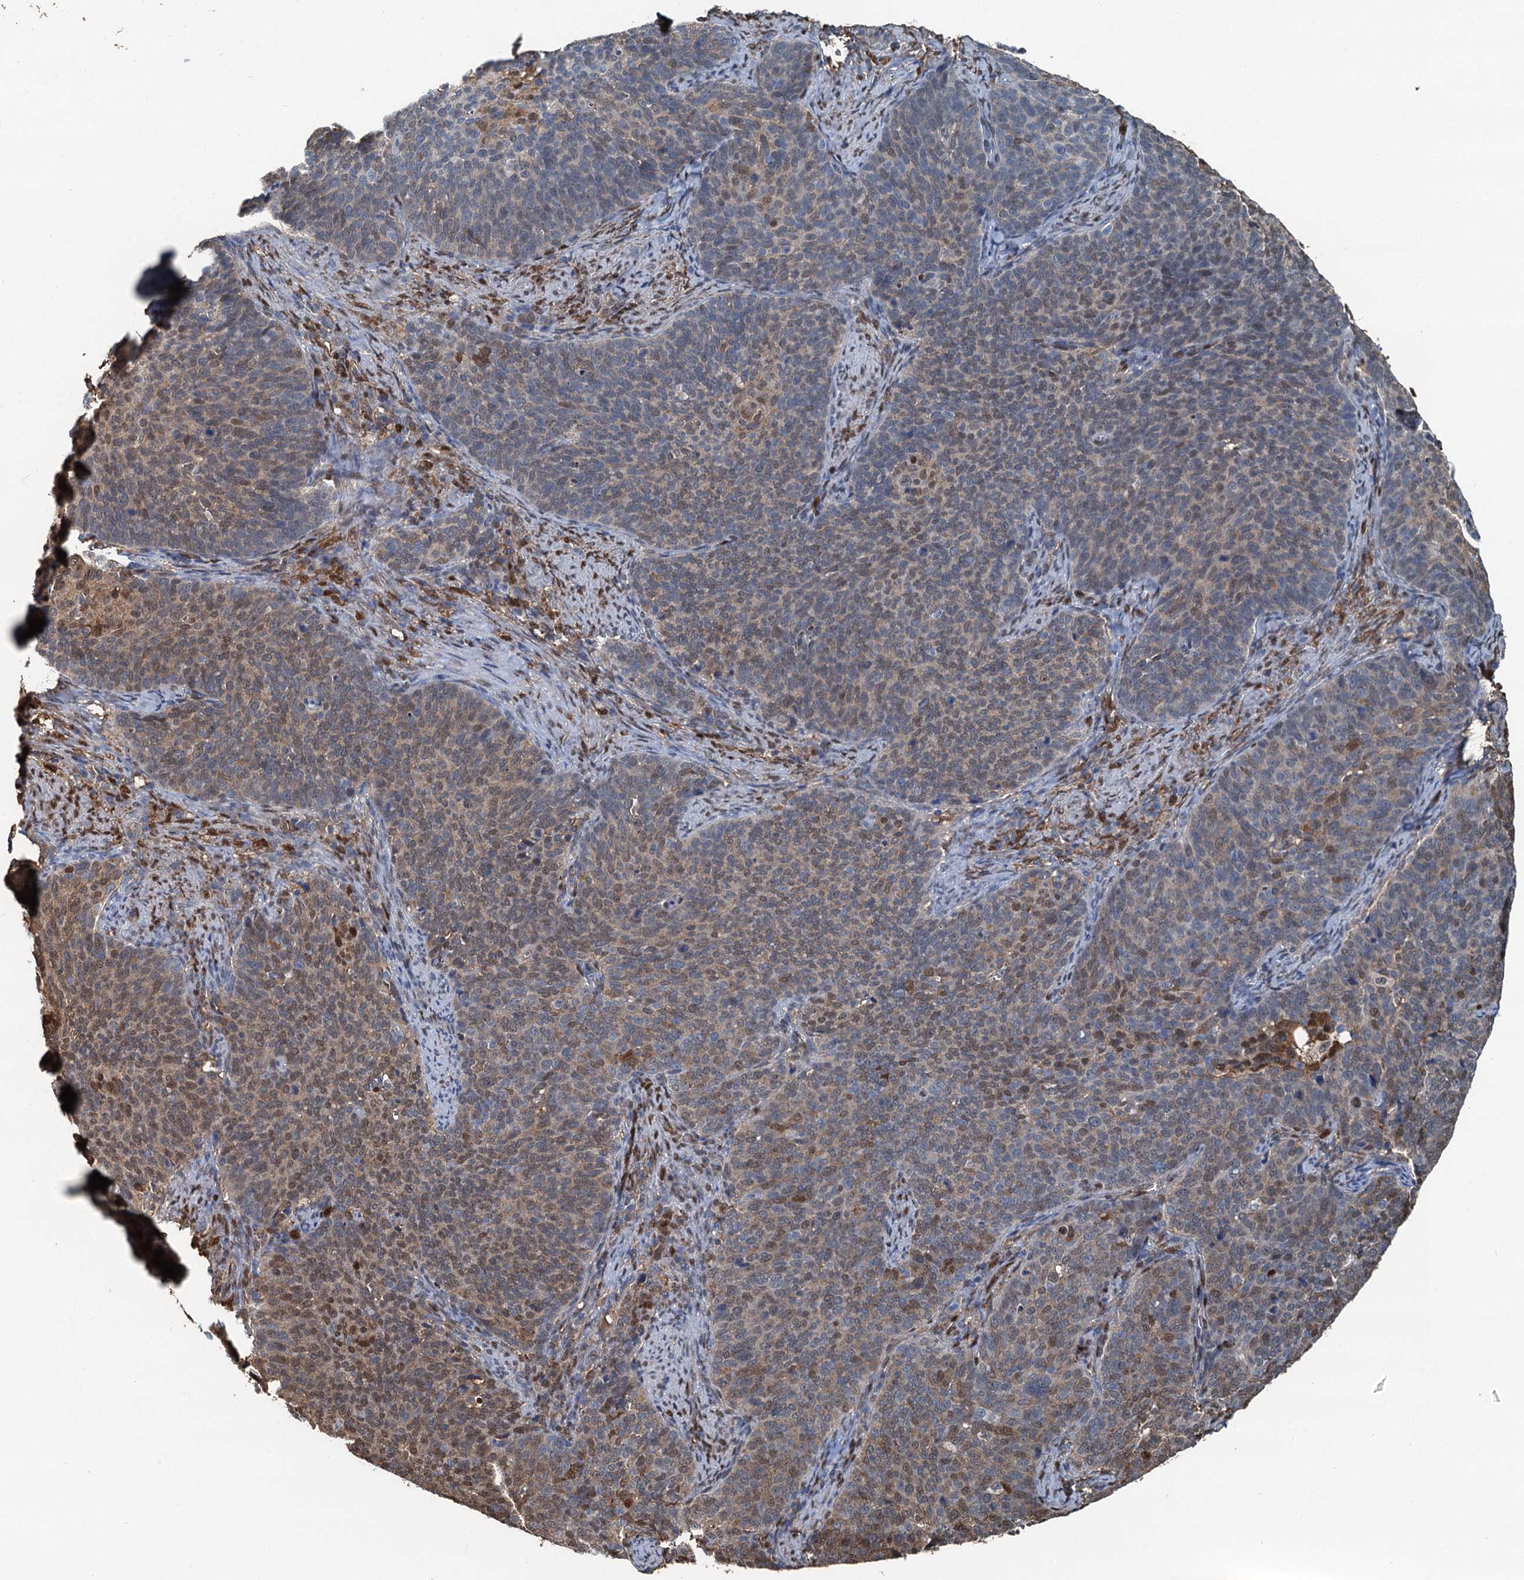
{"staining": {"intensity": "weak", "quantity": "25%-75%", "location": "cytoplasmic/membranous,nuclear"}, "tissue": "cervical cancer", "cell_type": "Tumor cells", "image_type": "cancer", "snomed": [{"axis": "morphology", "description": "Normal tissue, NOS"}, {"axis": "morphology", "description": "Squamous cell carcinoma, NOS"}, {"axis": "topography", "description": "Cervix"}], "caption": "Immunohistochemistry (DAB) staining of cervical cancer (squamous cell carcinoma) displays weak cytoplasmic/membranous and nuclear protein expression in approximately 25%-75% of tumor cells. (Brightfield microscopy of DAB IHC at high magnification).", "gene": "S100A6", "patient": {"sex": "female", "age": 39}}